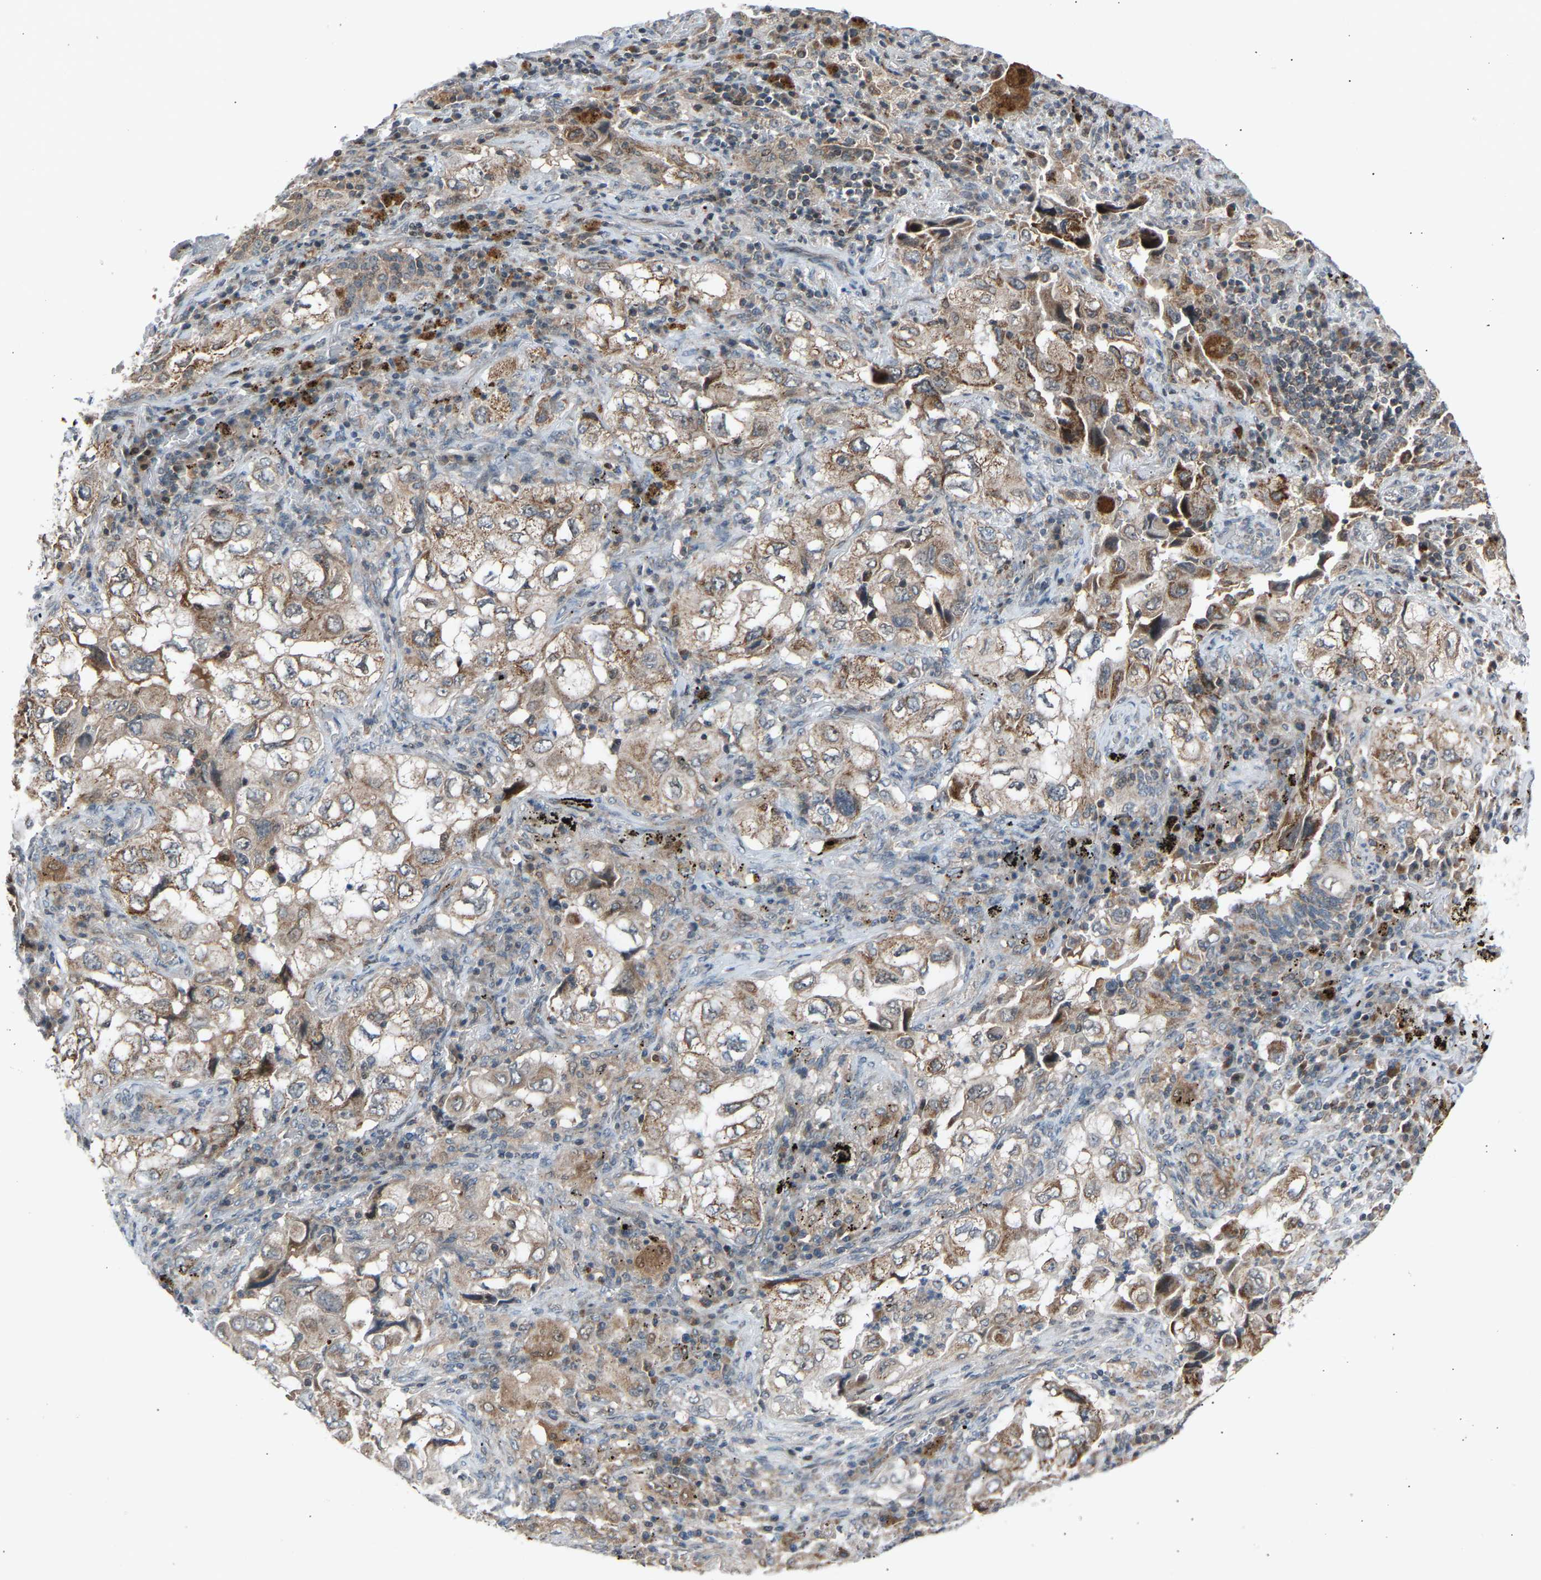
{"staining": {"intensity": "weak", "quantity": "25%-75%", "location": "cytoplasmic/membranous"}, "tissue": "lung cancer", "cell_type": "Tumor cells", "image_type": "cancer", "snomed": [{"axis": "morphology", "description": "Adenocarcinoma, NOS"}, {"axis": "topography", "description": "Lung"}], "caption": "Immunohistochemical staining of human lung cancer (adenocarcinoma) displays low levels of weak cytoplasmic/membranous expression in approximately 25%-75% of tumor cells. (DAB = brown stain, brightfield microscopy at high magnification).", "gene": "SLIRP", "patient": {"sex": "male", "age": 64}}